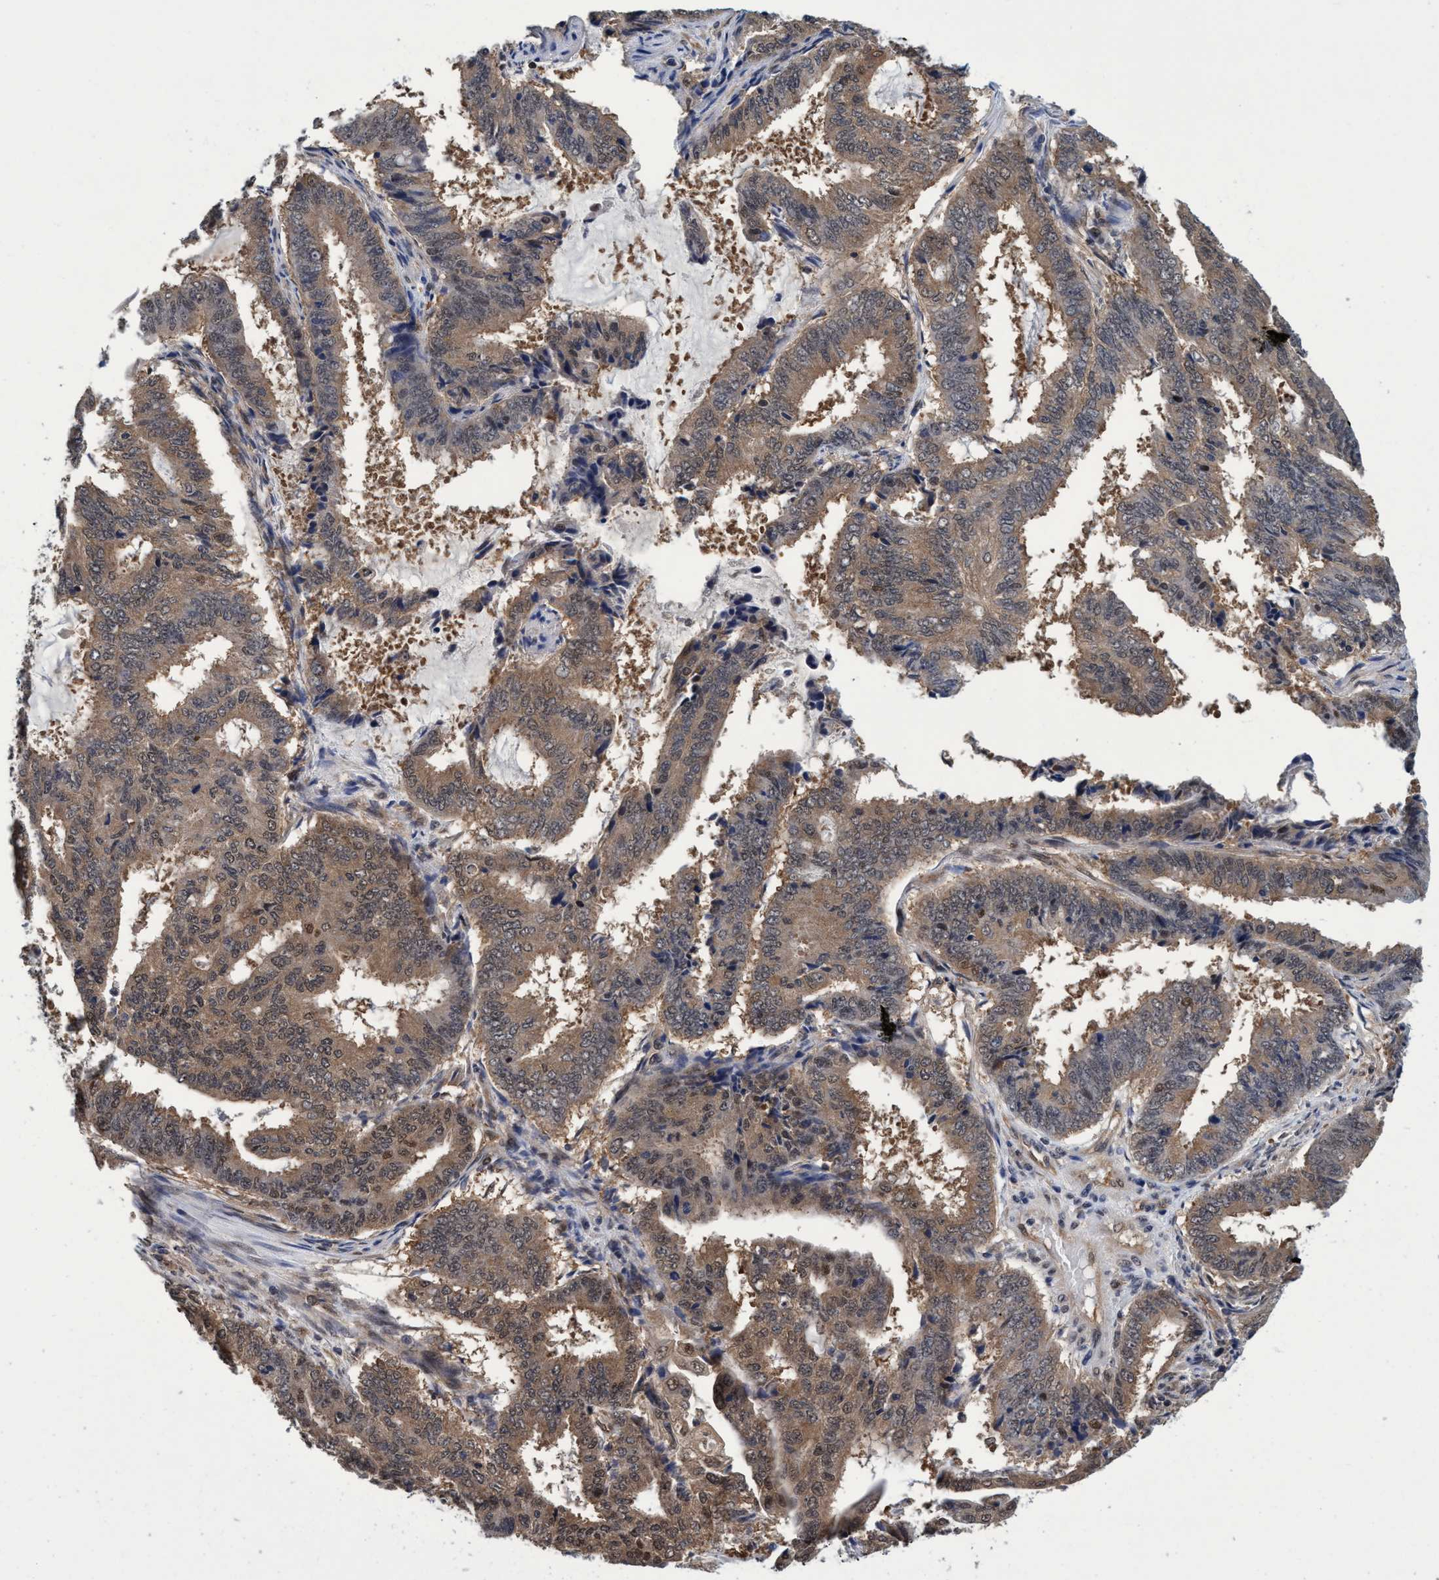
{"staining": {"intensity": "weak", "quantity": ">75%", "location": "cytoplasmic/membranous"}, "tissue": "endometrial cancer", "cell_type": "Tumor cells", "image_type": "cancer", "snomed": [{"axis": "morphology", "description": "Adenocarcinoma, NOS"}, {"axis": "topography", "description": "Endometrium"}], "caption": "Endometrial cancer stained with DAB immunohistochemistry demonstrates low levels of weak cytoplasmic/membranous staining in about >75% of tumor cells.", "gene": "PSMD12", "patient": {"sex": "female", "age": 51}}